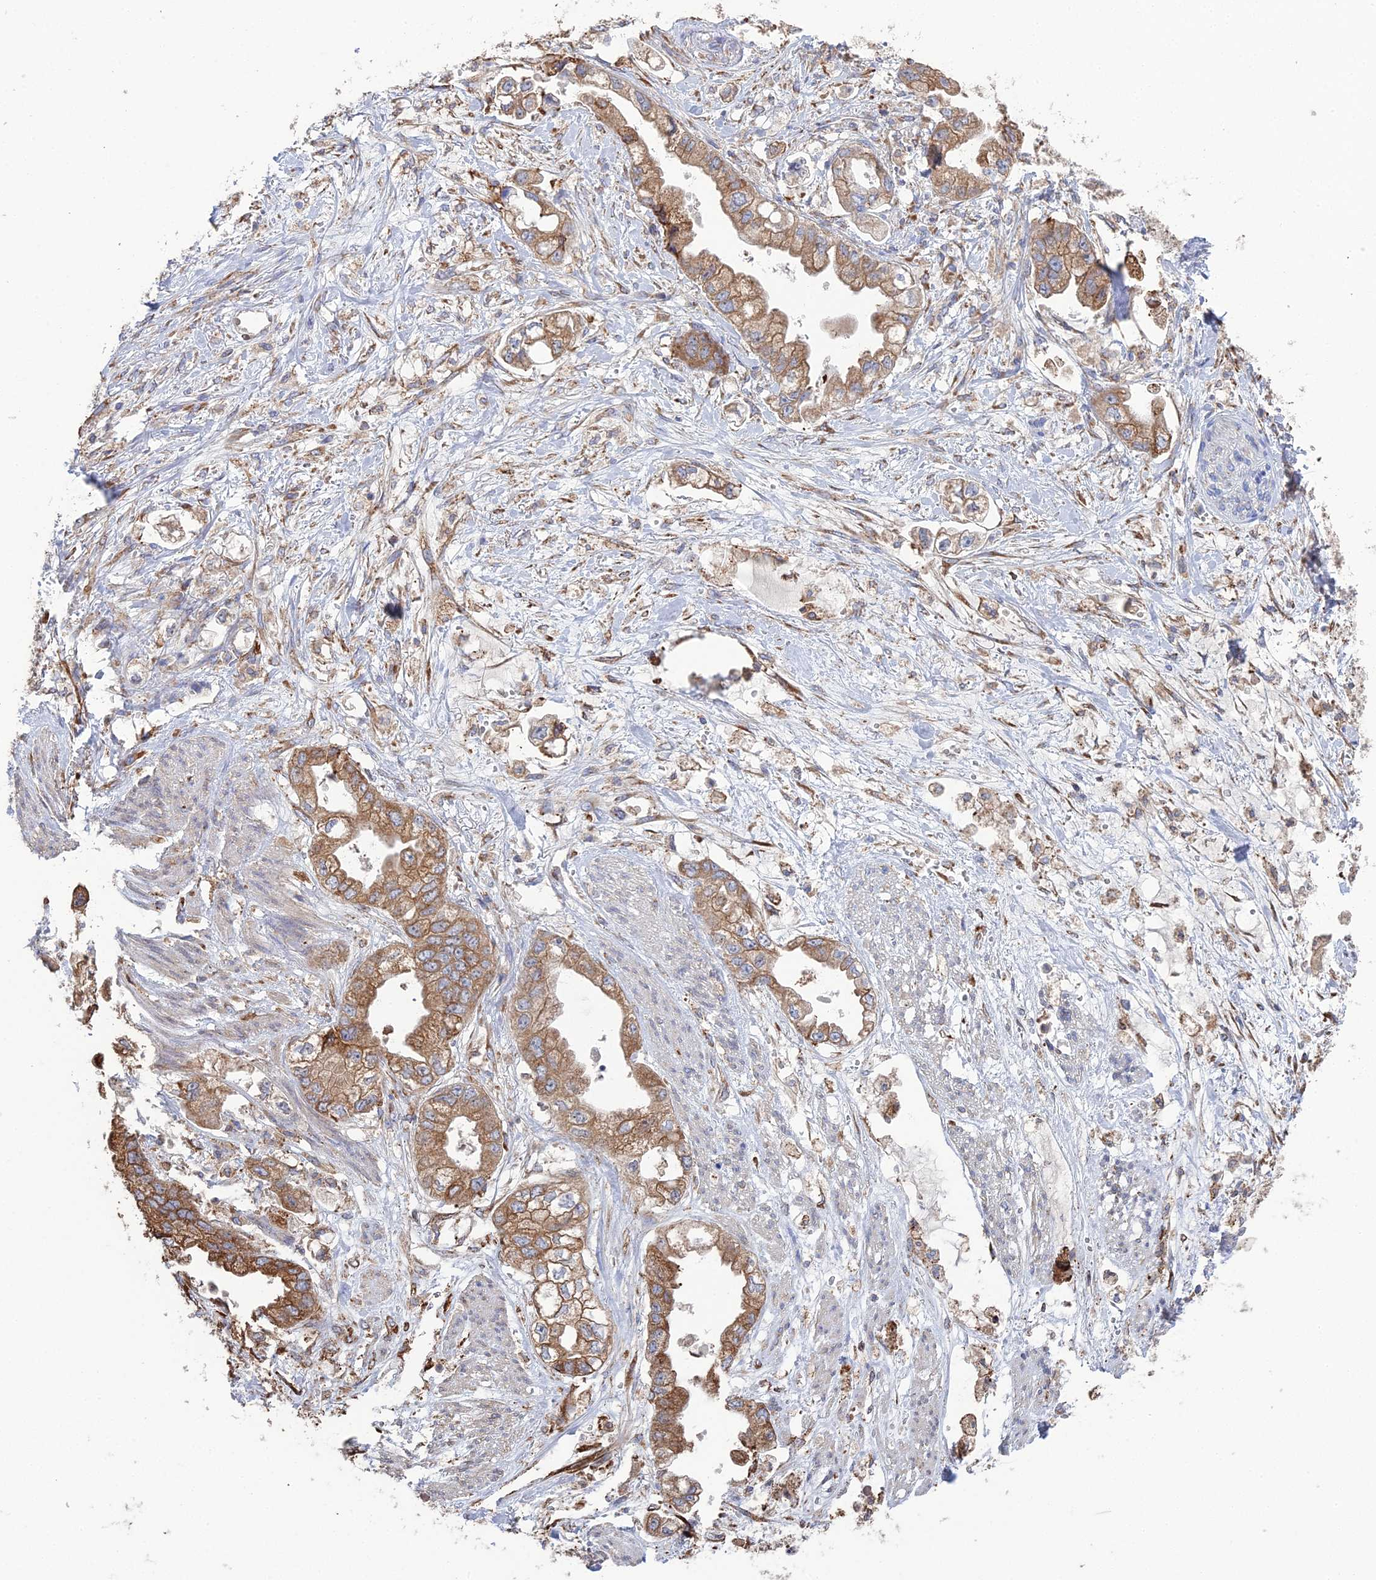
{"staining": {"intensity": "moderate", "quantity": ">75%", "location": "cytoplasmic/membranous"}, "tissue": "stomach cancer", "cell_type": "Tumor cells", "image_type": "cancer", "snomed": [{"axis": "morphology", "description": "Adenocarcinoma, NOS"}, {"axis": "topography", "description": "Stomach"}], "caption": "Tumor cells demonstrate medium levels of moderate cytoplasmic/membranous staining in approximately >75% of cells in human stomach cancer.", "gene": "TRAPPC6A", "patient": {"sex": "male", "age": 62}}